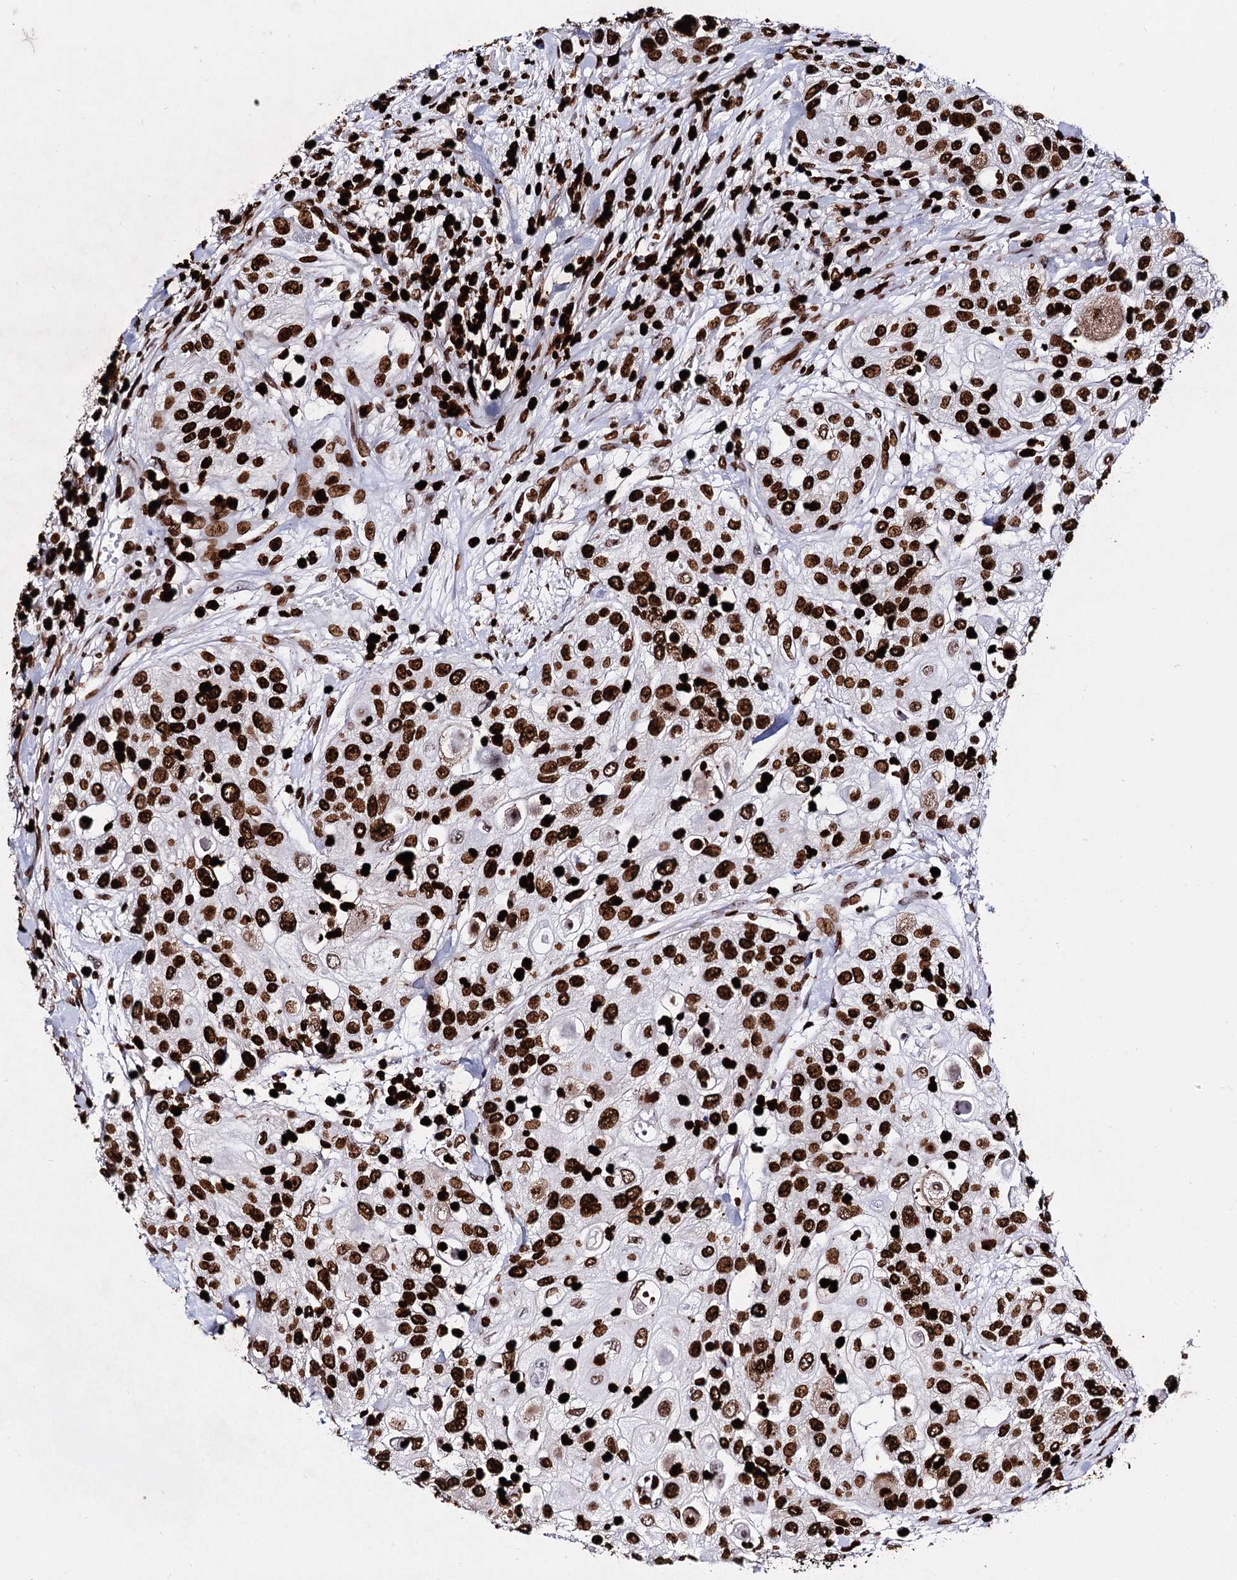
{"staining": {"intensity": "strong", "quantity": ">75%", "location": "nuclear"}, "tissue": "urothelial cancer", "cell_type": "Tumor cells", "image_type": "cancer", "snomed": [{"axis": "morphology", "description": "Urothelial carcinoma, High grade"}, {"axis": "topography", "description": "Urinary bladder"}], "caption": "A micrograph of urothelial cancer stained for a protein shows strong nuclear brown staining in tumor cells.", "gene": "HMGB2", "patient": {"sex": "female", "age": 79}}